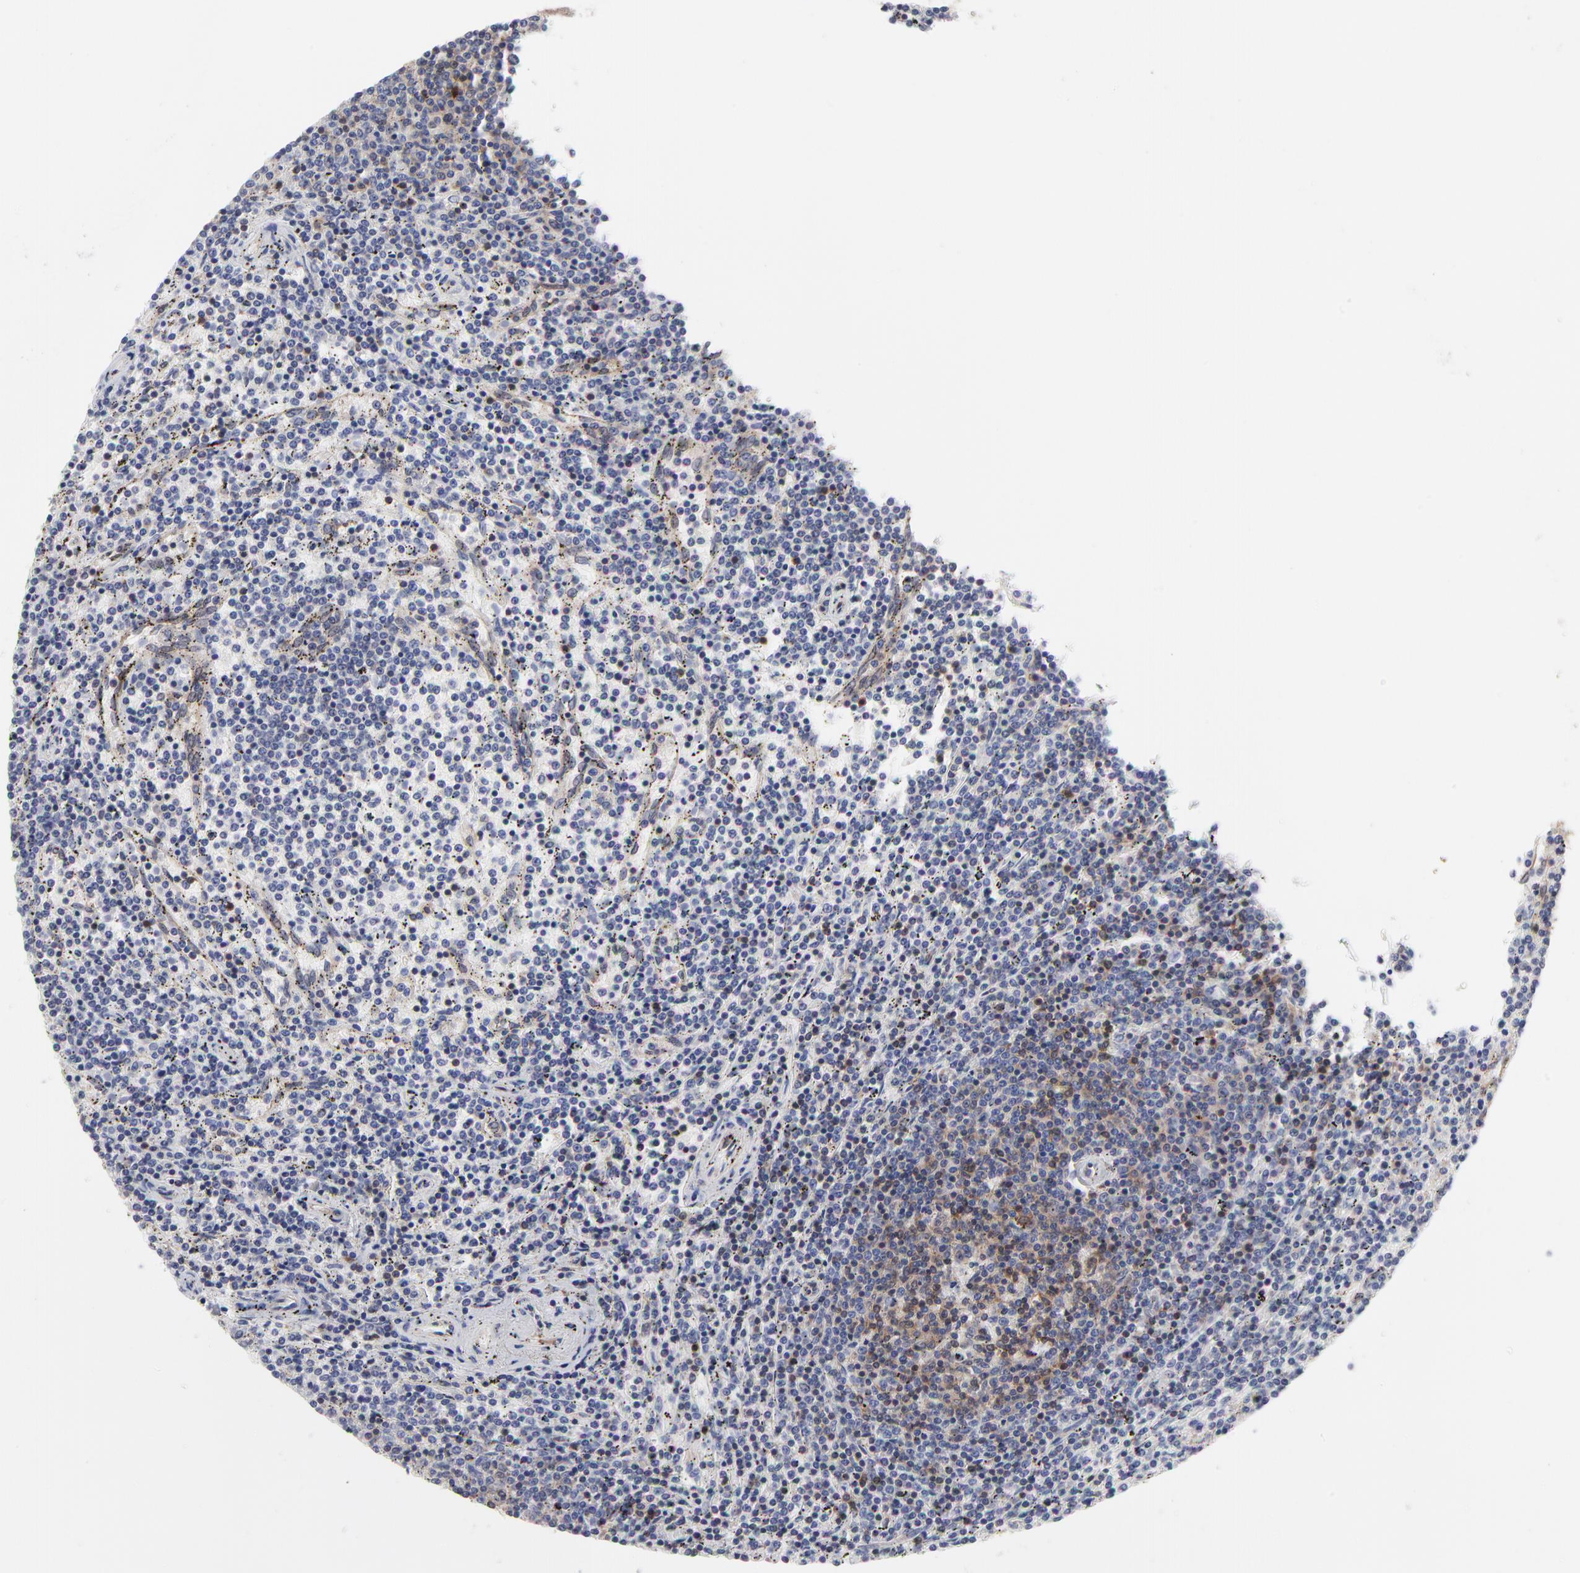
{"staining": {"intensity": "weak", "quantity": "<25%", "location": "cytoplasmic/membranous"}, "tissue": "lymphoma", "cell_type": "Tumor cells", "image_type": "cancer", "snomed": [{"axis": "morphology", "description": "Malignant lymphoma, non-Hodgkin's type, Low grade"}, {"axis": "topography", "description": "Spleen"}], "caption": "IHC photomicrograph of neoplastic tissue: malignant lymphoma, non-Hodgkin's type (low-grade) stained with DAB (3,3'-diaminobenzidine) reveals no significant protein expression in tumor cells.", "gene": "NFKBIA", "patient": {"sex": "female", "age": 50}}